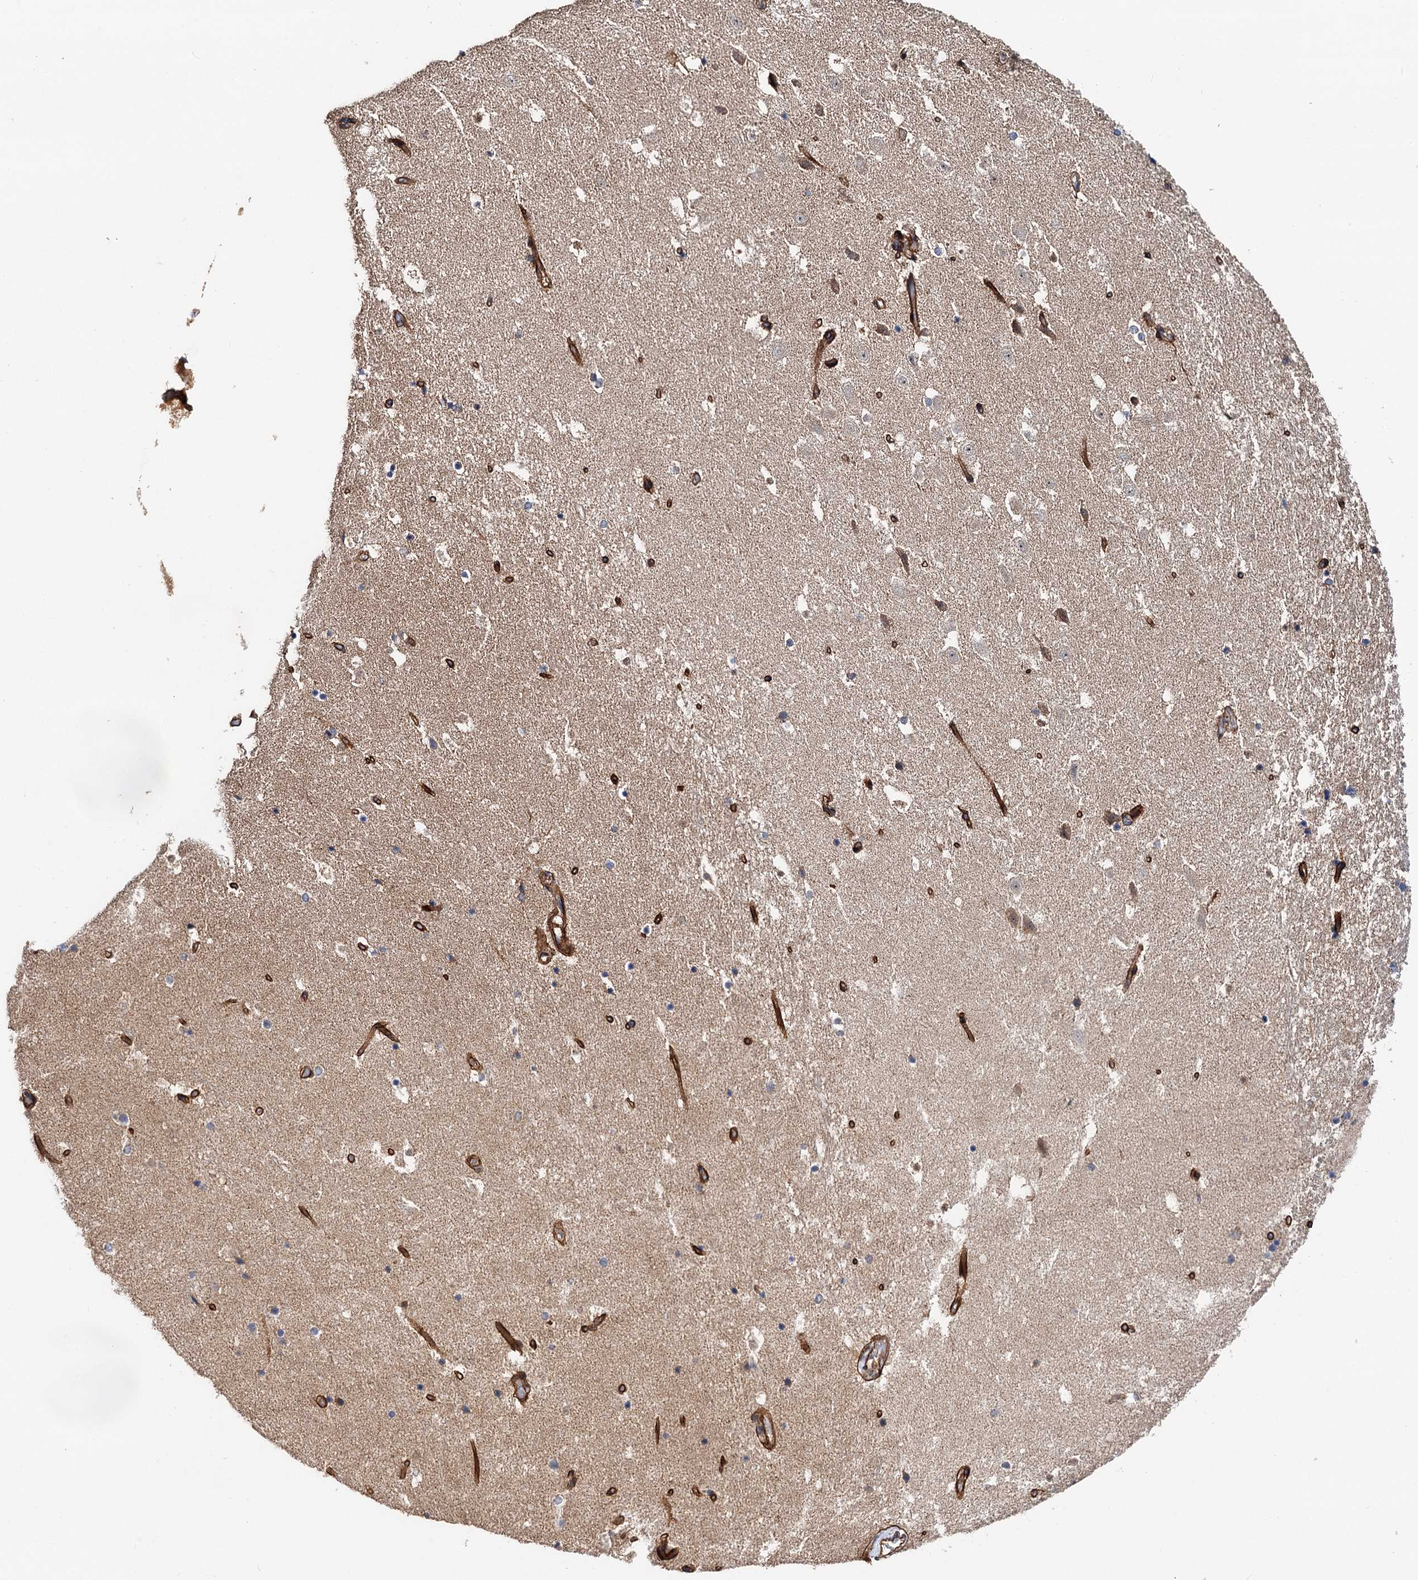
{"staining": {"intensity": "negative", "quantity": "none", "location": "none"}, "tissue": "hippocampus", "cell_type": "Glial cells", "image_type": "normal", "snomed": [{"axis": "morphology", "description": "Normal tissue, NOS"}, {"axis": "topography", "description": "Hippocampus"}], "caption": "The micrograph exhibits no staining of glial cells in benign hippocampus.", "gene": "CSAD", "patient": {"sex": "female", "age": 52}}